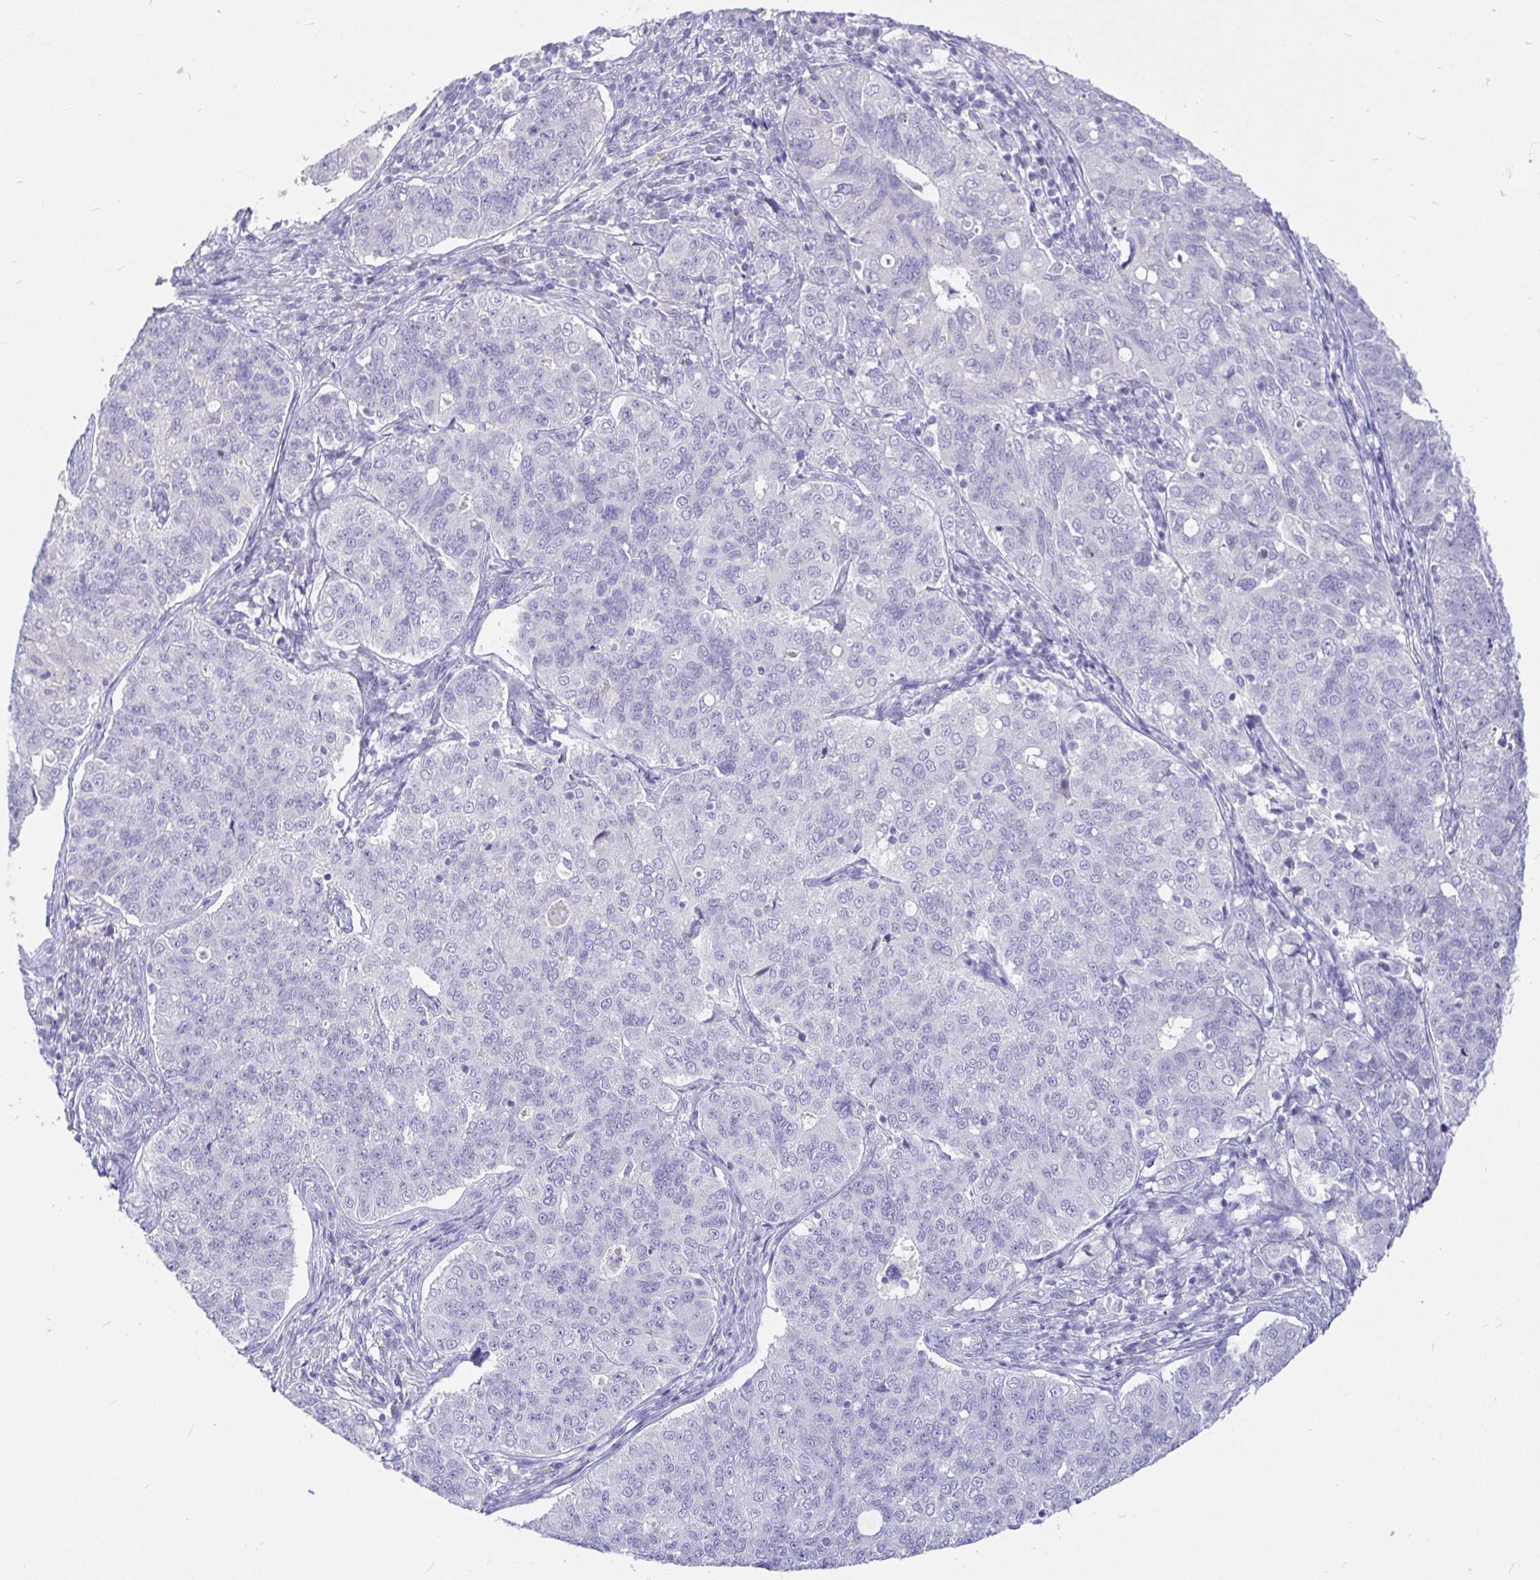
{"staining": {"intensity": "negative", "quantity": "none", "location": "none"}, "tissue": "endometrial cancer", "cell_type": "Tumor cells", "image_type": "cancer", "snomed": [{"axis": "morphology", "description": "Adenocarcinoma, NOS"}, {"axis": "topography", "description": "Endometrium"}], "caption": "Tumor cells show no significant protein positivity in adenocarcinoma (endometrial).", "gene": "TPTE", "patient": {"sex": "female", "age": 43}}